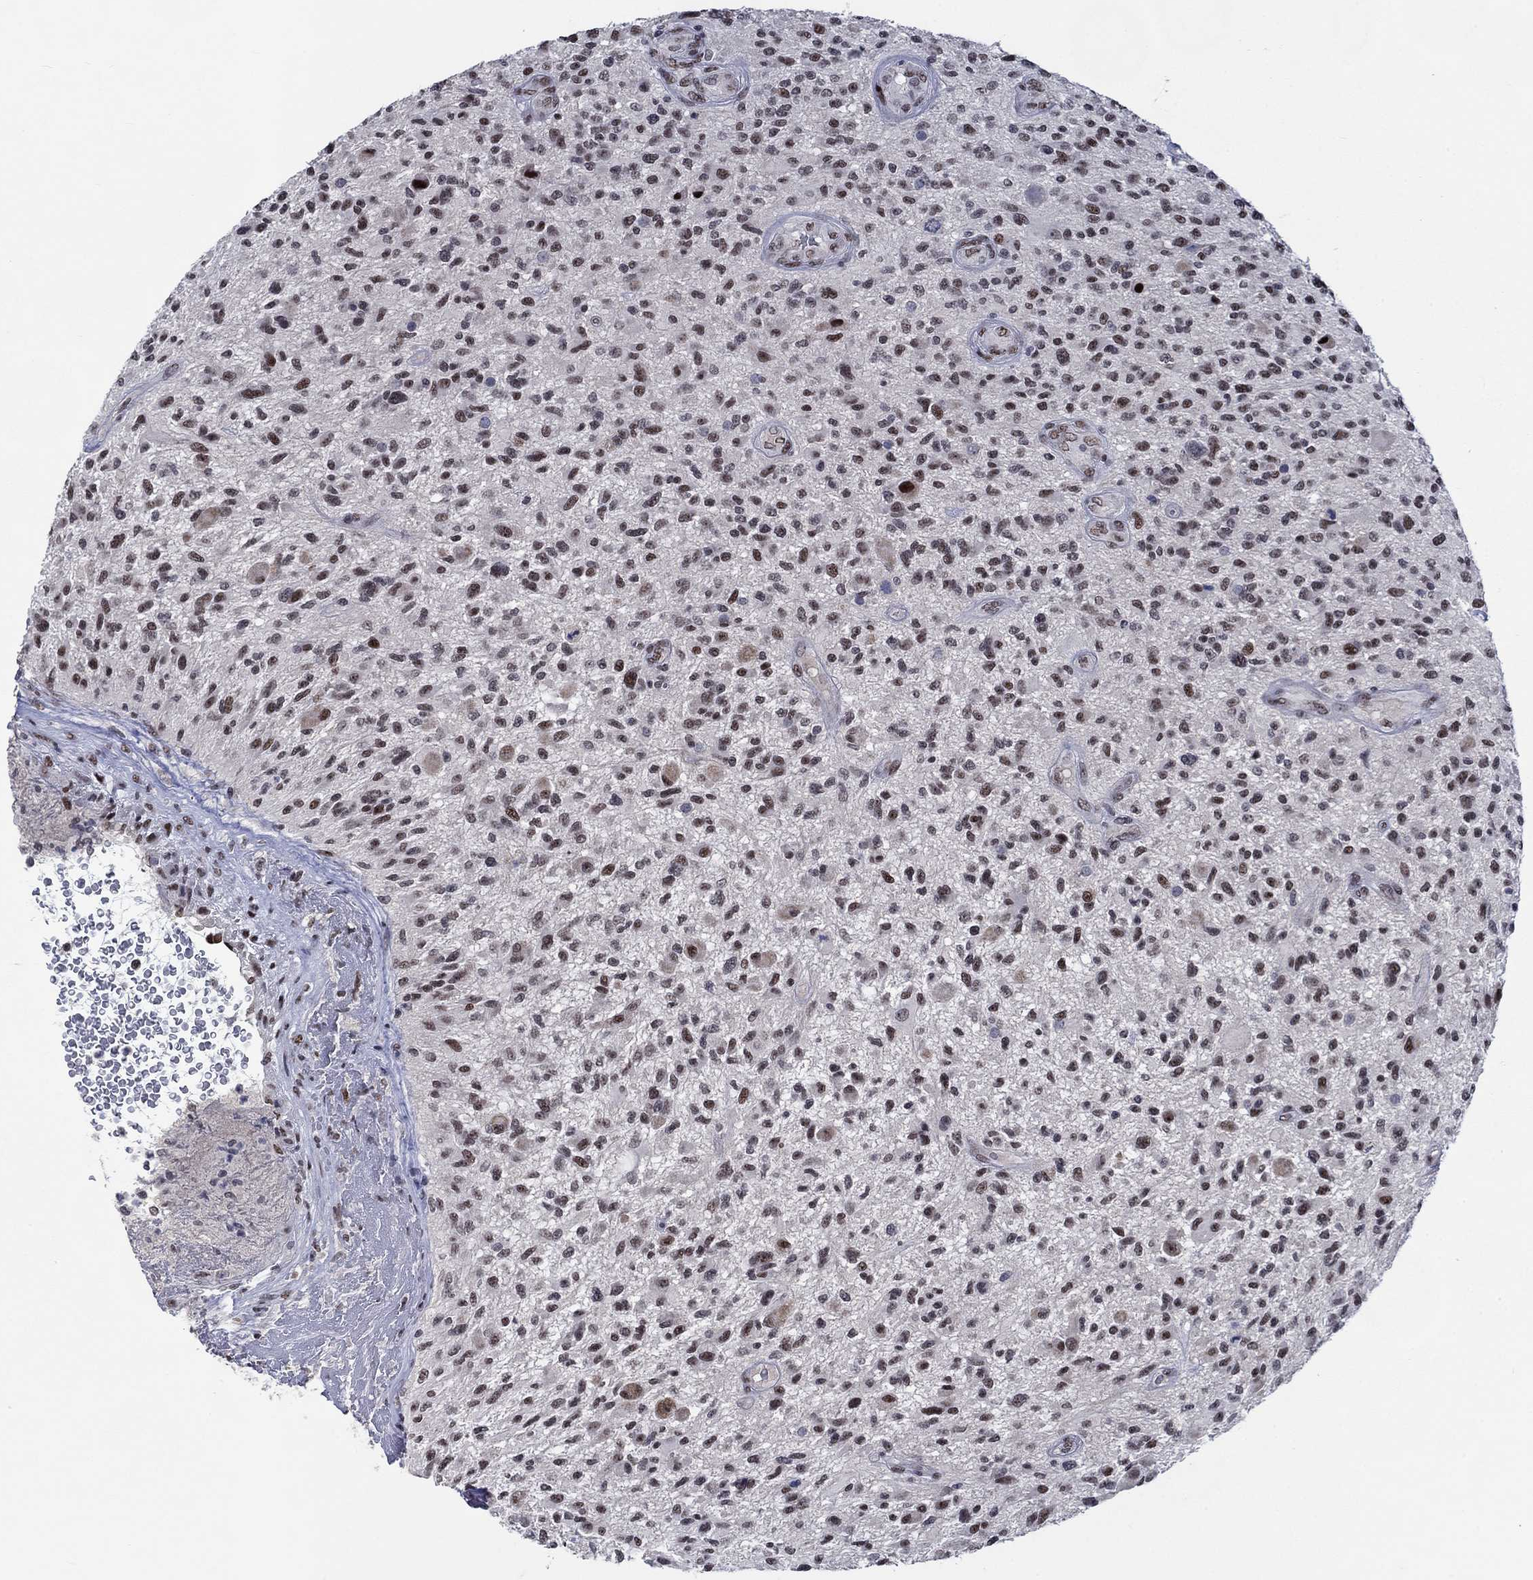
{"staining": {"intensity": "moderate", "quantity": "<25%", "location": "nuclear"}, "tissue": "glioma", "cell_type": "Tumor cells", "image_type": "cancer", "snomed": [{"axis": "morphology", "description": "Glioma, malignant, High grade"}, {"axis": "topography", "description": "Brain"}], "caption": "About <25% of tumor cells in glioma display moderate nuclear protein expression as visualized by brown immunohistochemical staining.", "gene": "HTN1", "patient": {"sex": "male", "age": 47}}